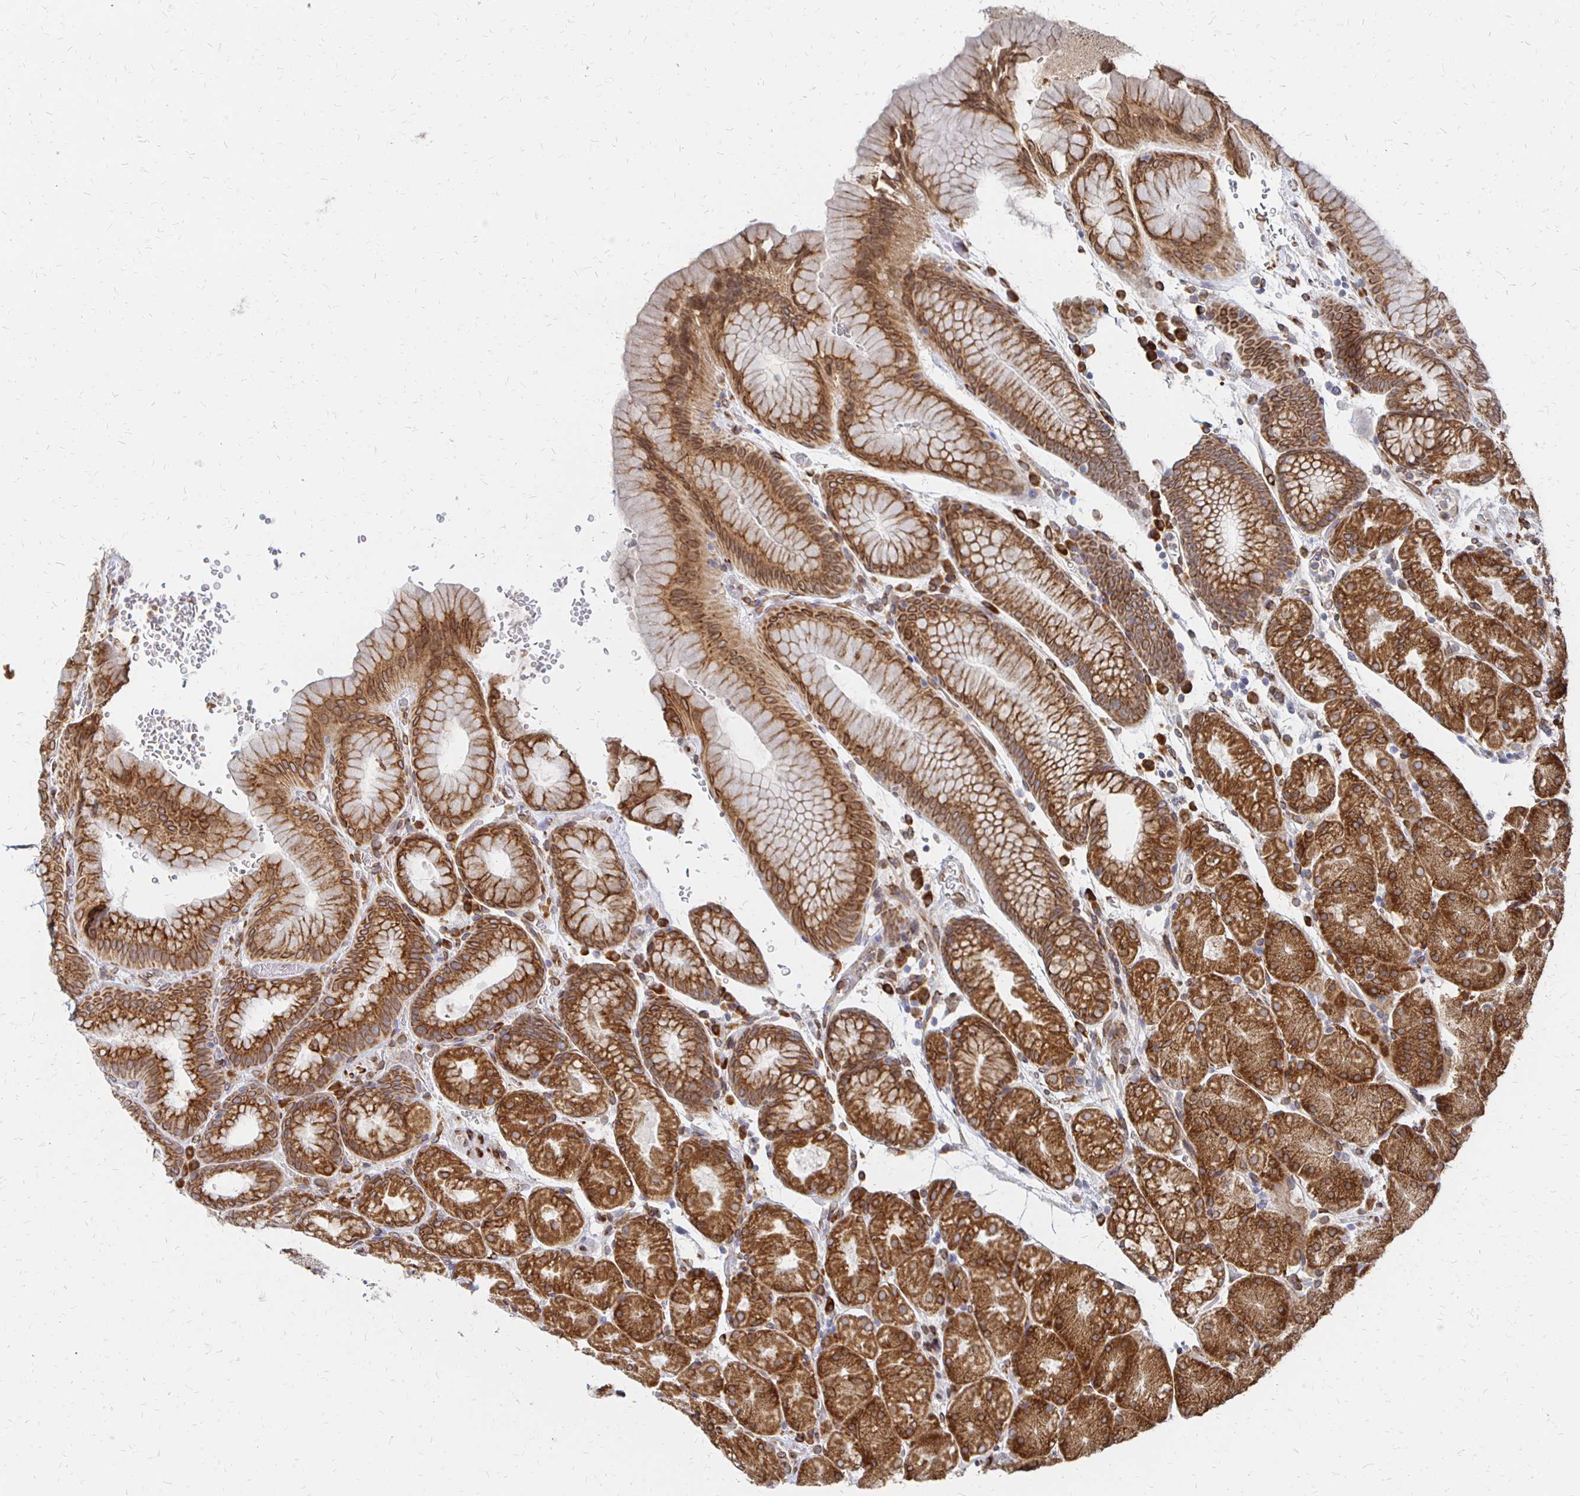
{"staining": {"intensity": "strong", "quantity": ">75%", "location": "cytoplasmic/membranous,nuclear"}, "tissue": "stomach", "cell_type": "Glandular cells", "image_type": "normal", "snomed": [{"axis": "morphology", "description": "Normal tissue, NOS"}, {"axis": "topography", "description": "Stomach, upper"}, {"axis": "topography", "description": "Stomach"}], "caption": "A micrograph of stomach stained for a protein exhibits strong cytoplasmic/membranous,nuclear brown staining in glandular cells.", "gene": "PELI3", "patient": {"sex": "male", "age": 76}}